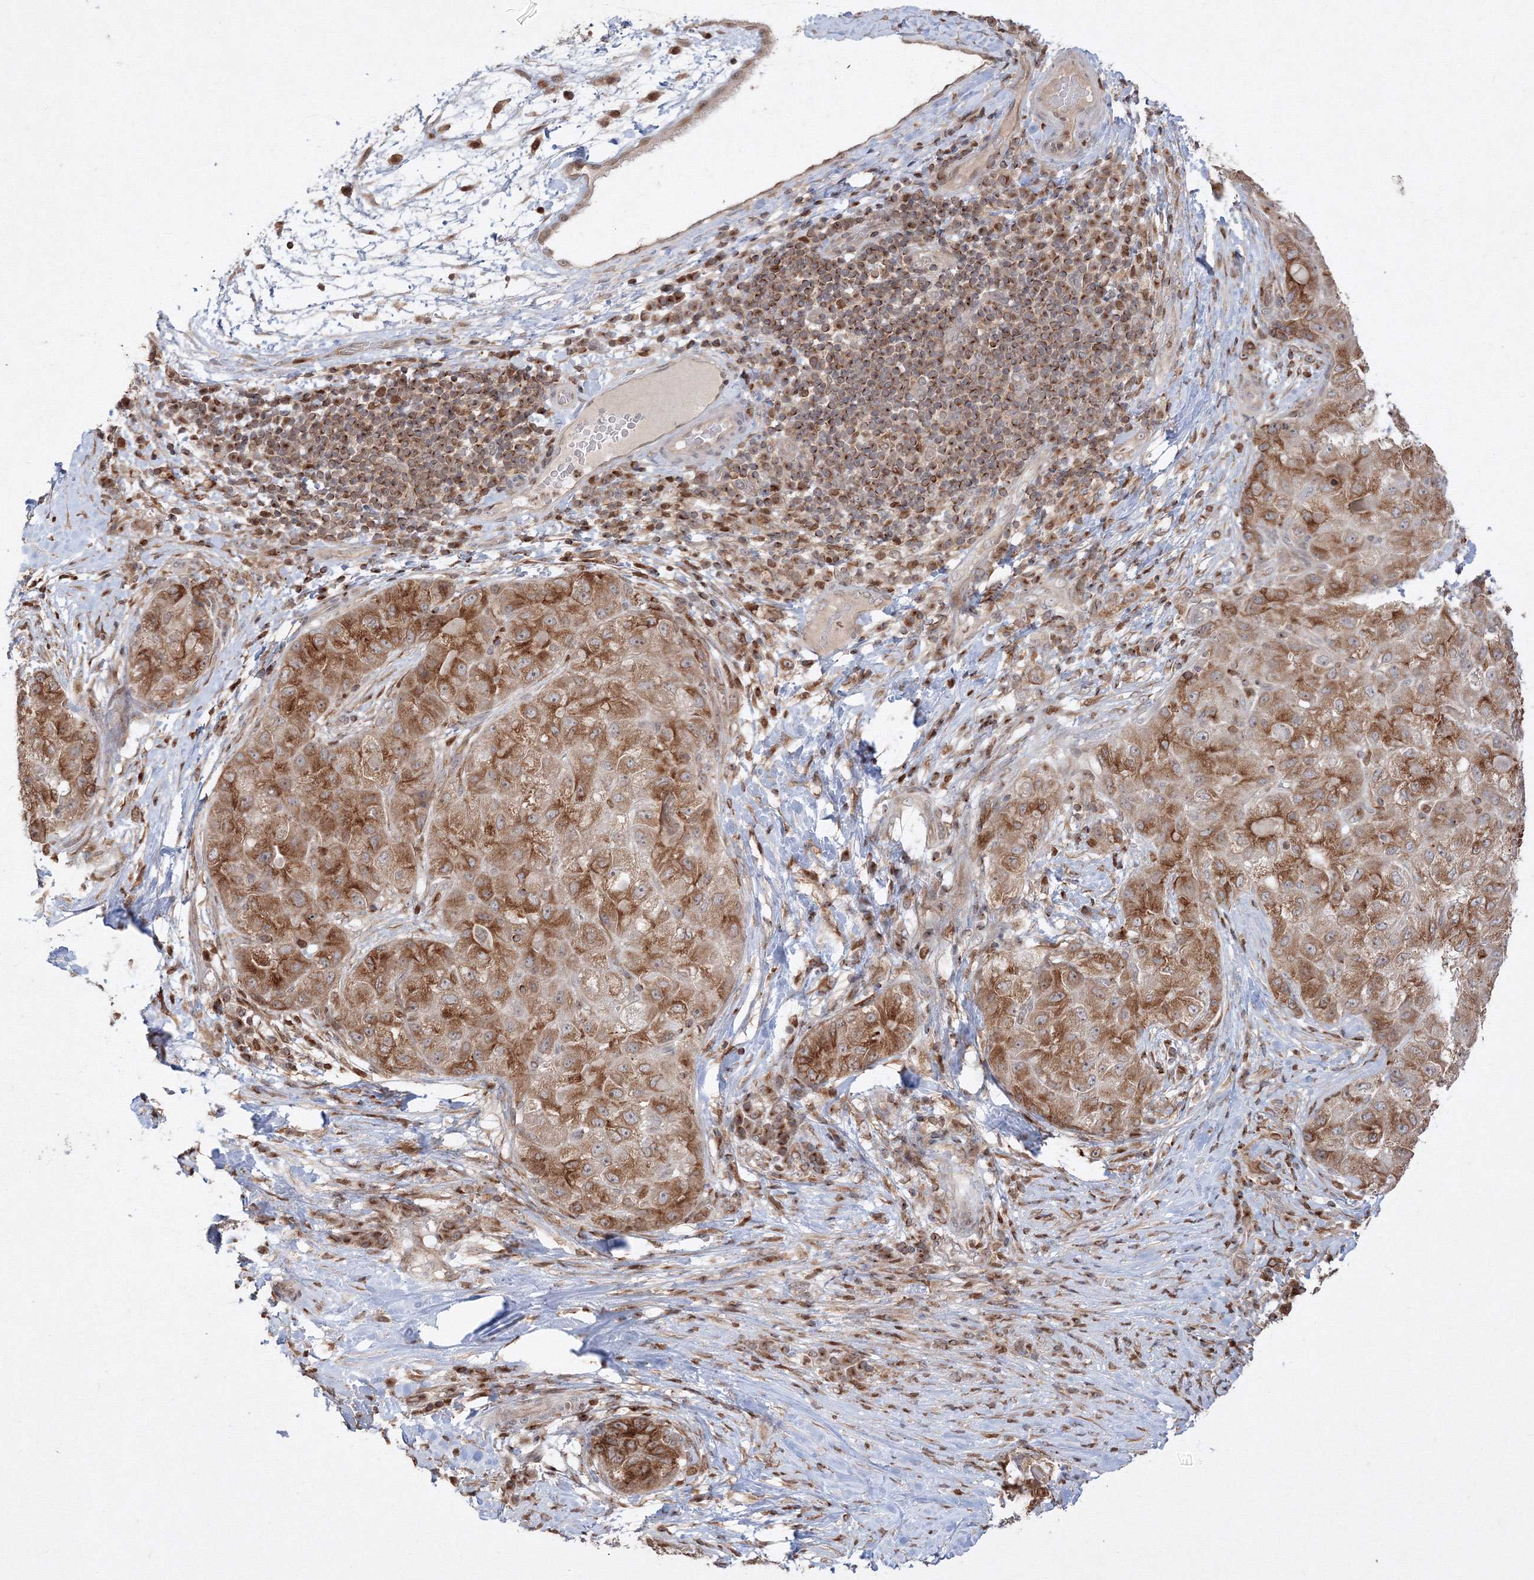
{"staining": {"intensity": "moderate", "quantity": ">75%", "location": "cytoplasmic/membranous"}, "tissue": "liver cancer", "cell_type": "Tumor cells", "image_type": "cancer", "snomed": [{"axis": "morphology", "description": "Carcinoma, Hepatocellular, NOS"}, {"axis": "topography", "description": "Liver"}], "caption": "Immunohistochemical staining of liver cancer displays medium levels of moderate cytoplasmic/membranous protein positivity in about >75% of tumor cells.", "gene": "TMEM50B", "patient": {"sex": "male", "age": 80}}